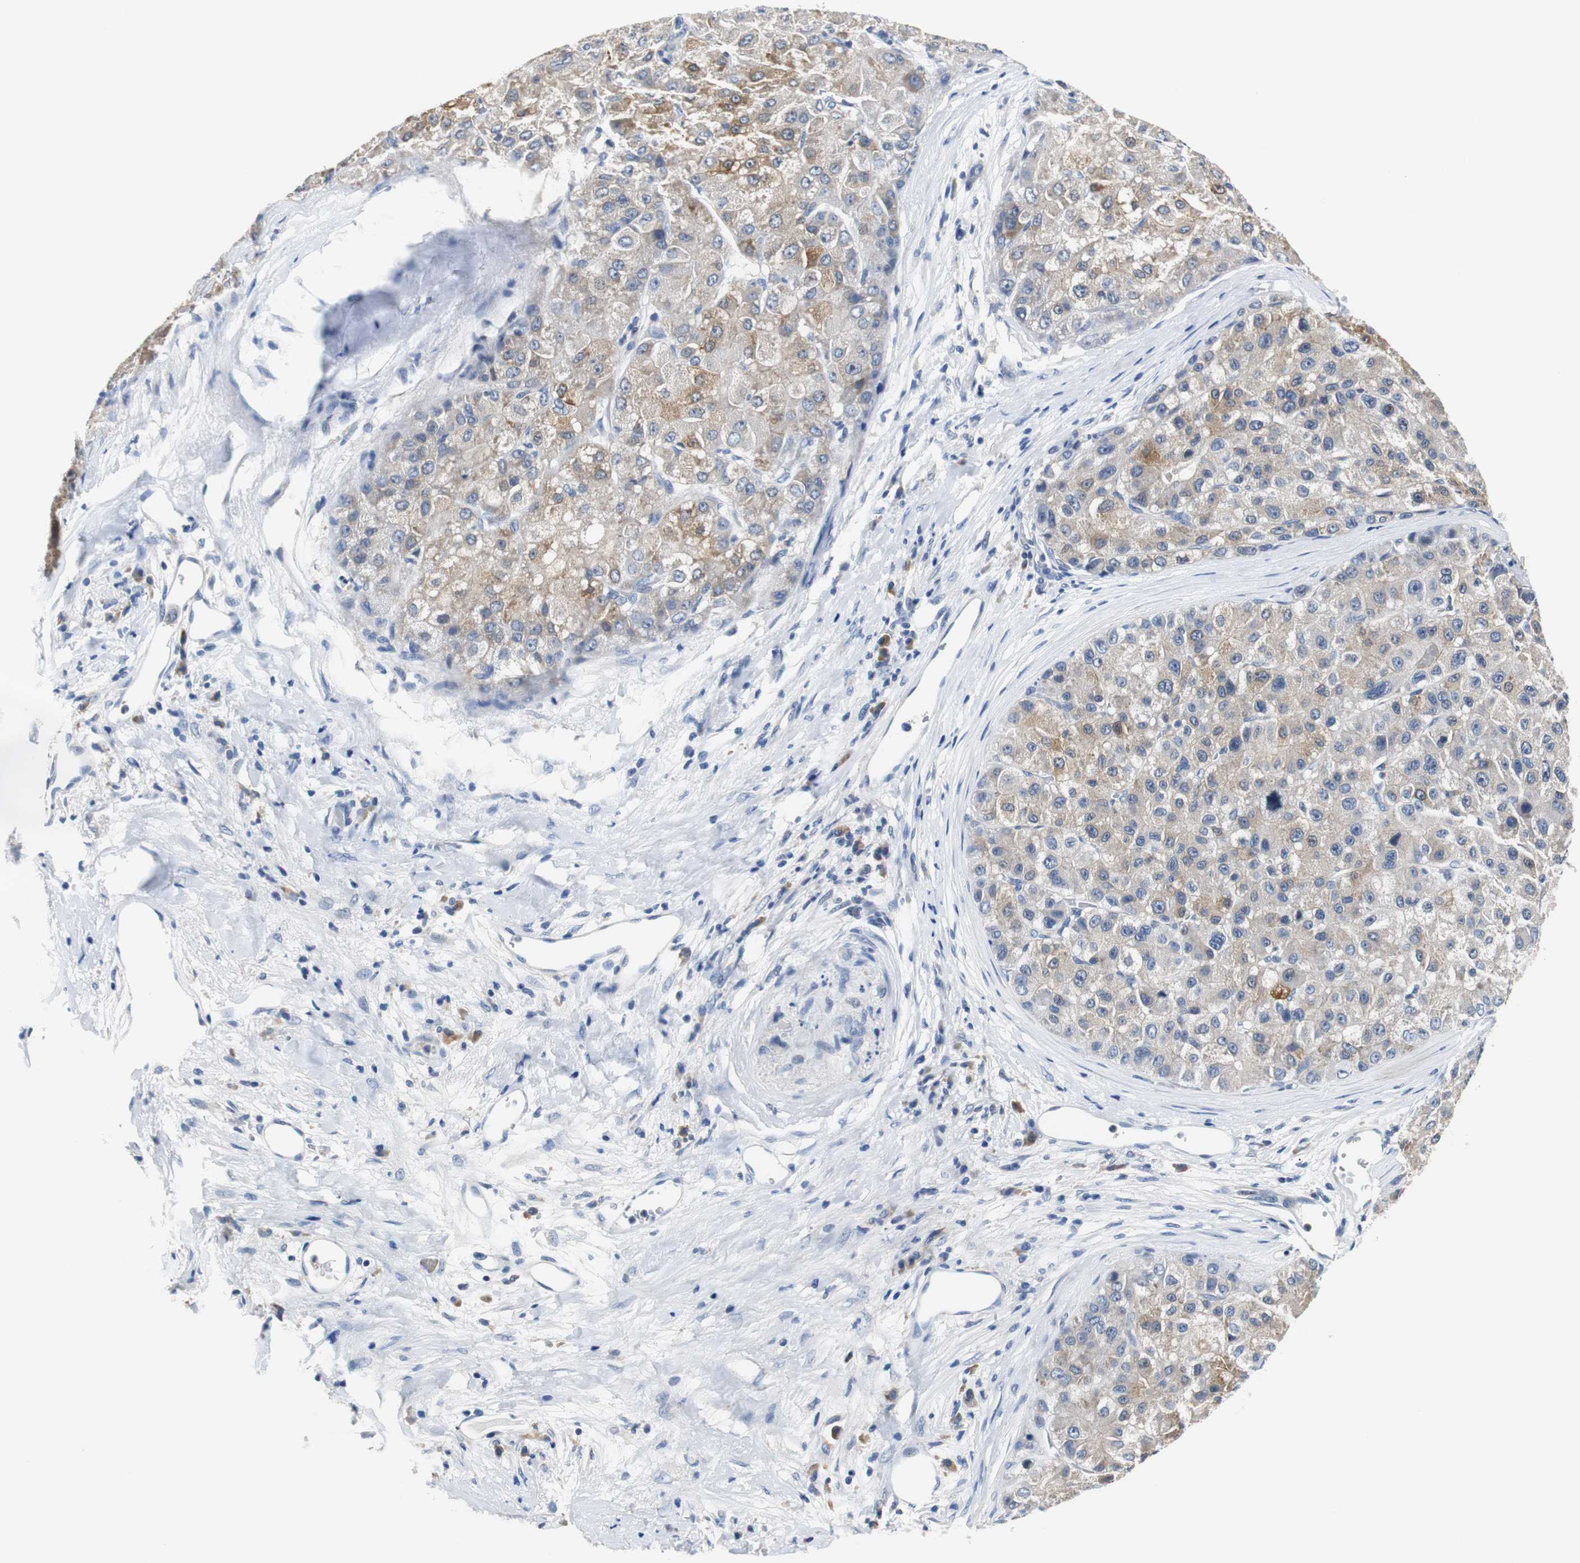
{"staining": {"intensity": "weak", "quantity": ">75%", "location": "cytoplasmic/membranous"}, "tissue": "liver cancer", "cell_type": "Tumor cells", "image_type": "cancer", "snomed": [{"axis": "morphology", "description": "Carcinoma, Hepatocellular, NOS"}, {"axis": "topography", "description": "Liver"}], "caption": "IHC of liver cancer displays low levels of weak cytoplasmic/membranous positivity in approximately >75% of tumor cells.", "gene": "PCK1", "patient": {"sex": "male", "age": 80}}